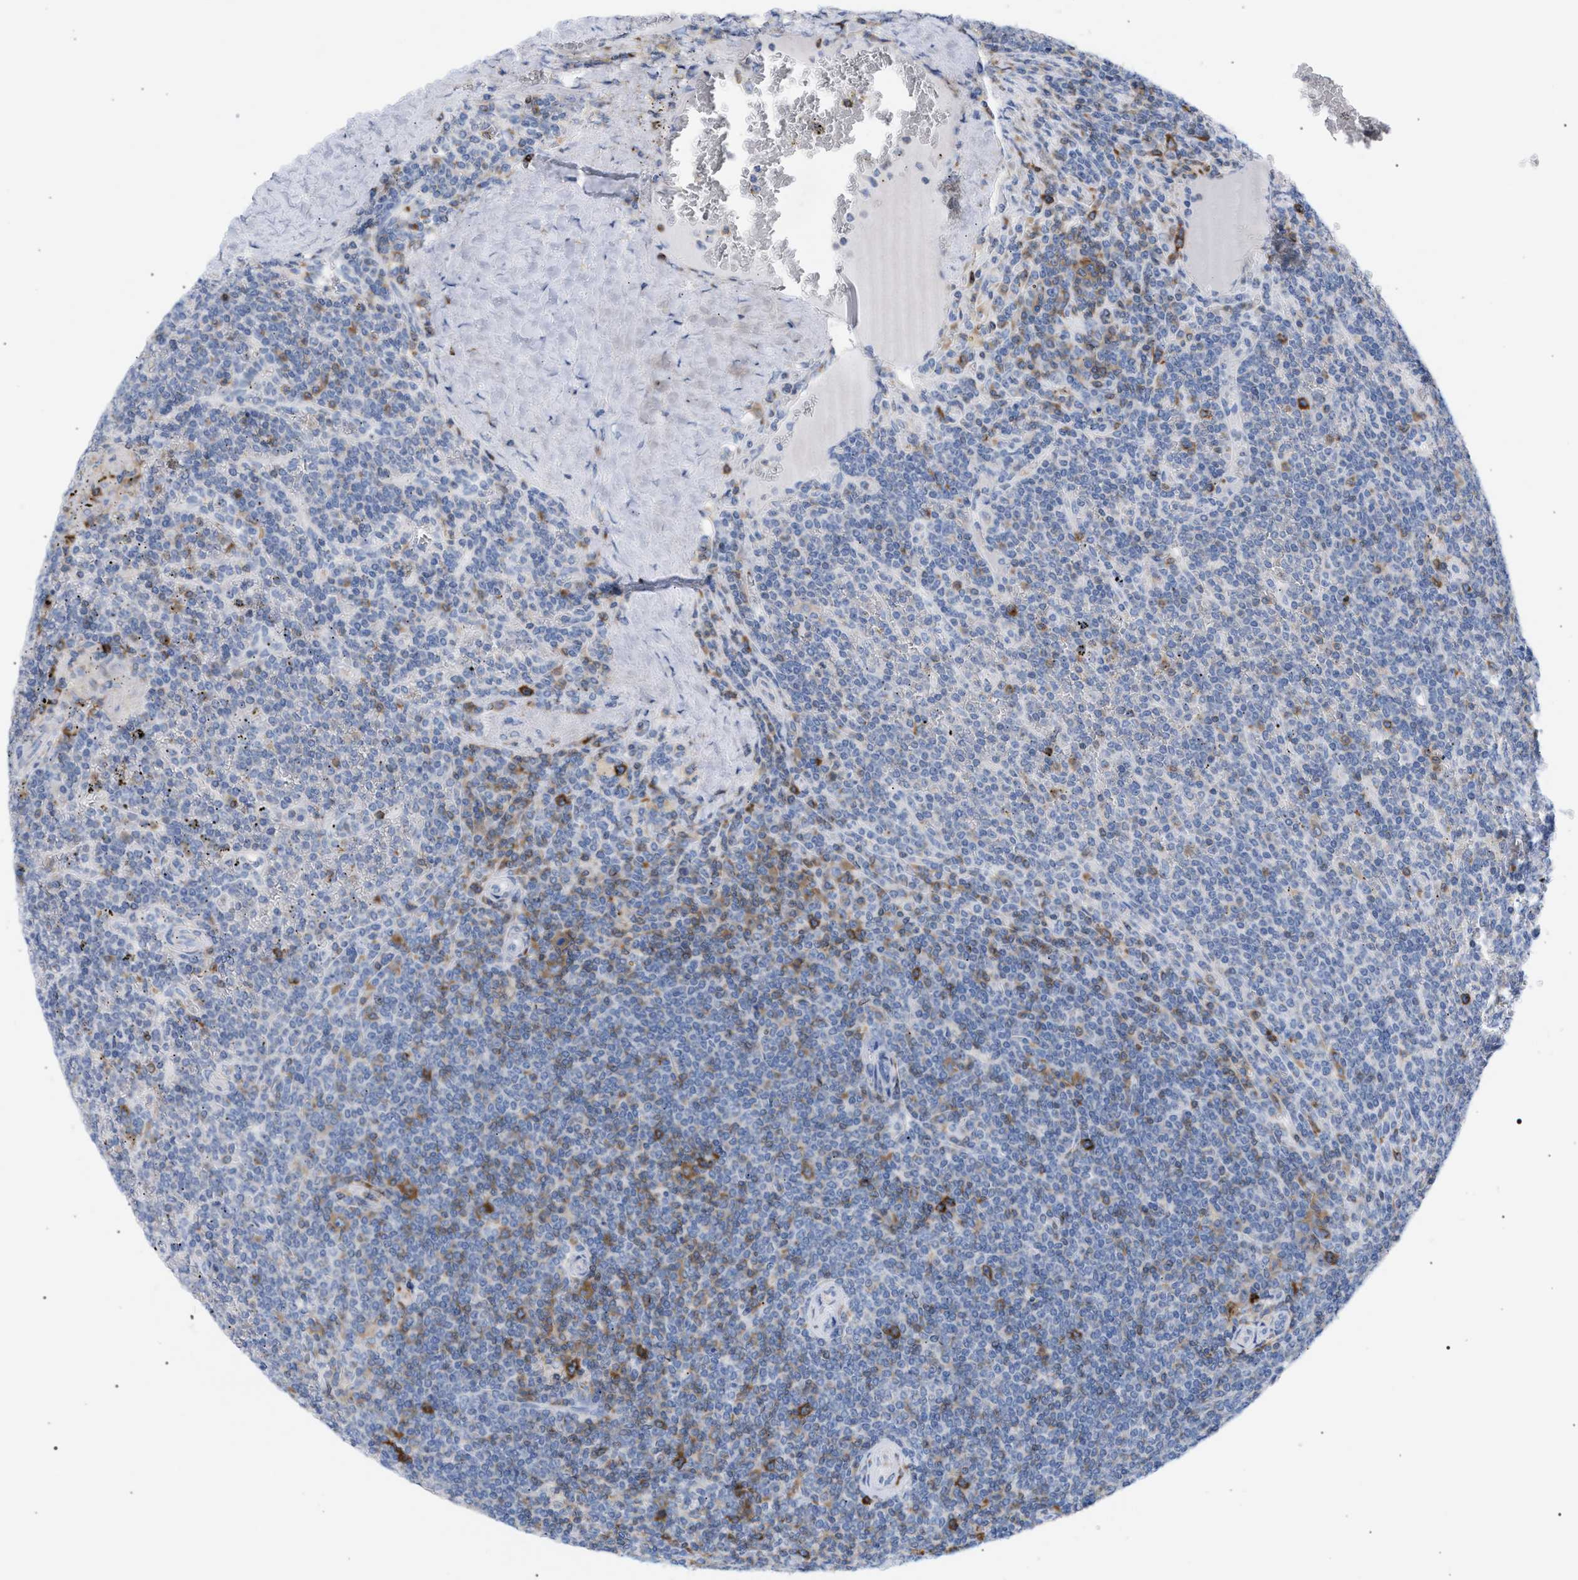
{"staining": {"intensity": "moderate", "quantity": "<25%", "location": "cytoplasmic/membranous"}, "tissue": "lymphoma", "cell_type": "Tumor cells", "image_type": "cancer", "snomed": [{"axis": "morphology", "description": "Malignant lymphoma, non-Hodgkin's type, Low grade"}, {"axis": "topography", "description": "Spleen"}], "caption": "Low-grade malignant lymphoma, non-Hodgkin's type stained with a protein marker reveals moderate staining in tumor cells.", "gene": "TACC3", "patient": {"sex": "female", "age": 19}}